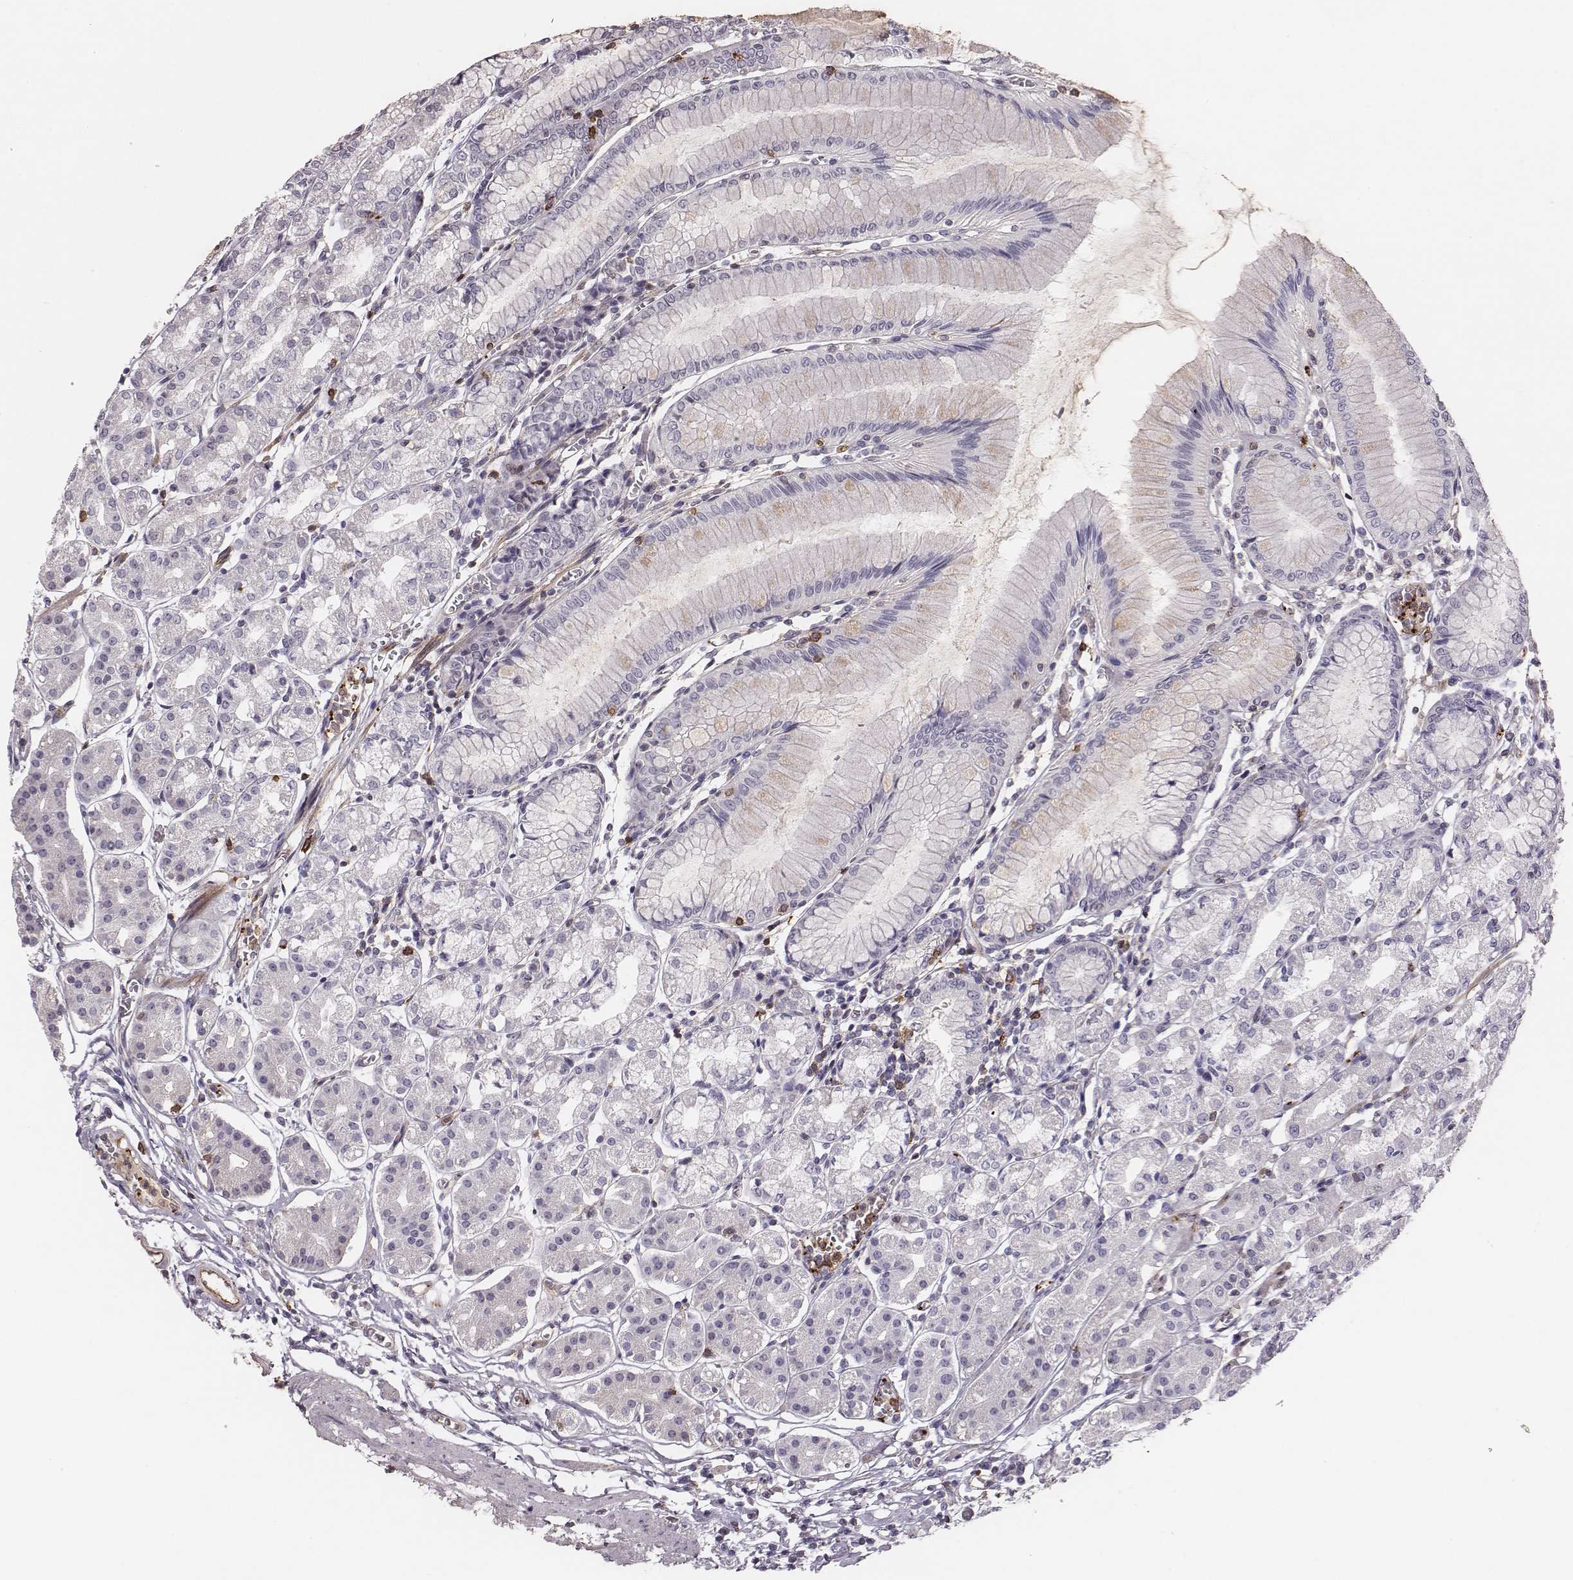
{"staining": {"intensity": "negative", "quantity": "none", "location": "none"}, "tissue": "stomach", "cell_type": "Glandular cells", "image_type": "normal", "snomed": [{"axis": "morphology", "description": "Normal tissue, NOS"}, {"axis": "topography", "description": "Skeletal muscle"}, {"axis": "topography", "description": "Stomach"}], "caption": "IHC histopathology image of benign stomach stained for a protein (brown), which reveals no staining in glandular cells. Nuclei are stained in blue.", "gene": "ZYX", "patient": {"sex": "female", "age": 57}}